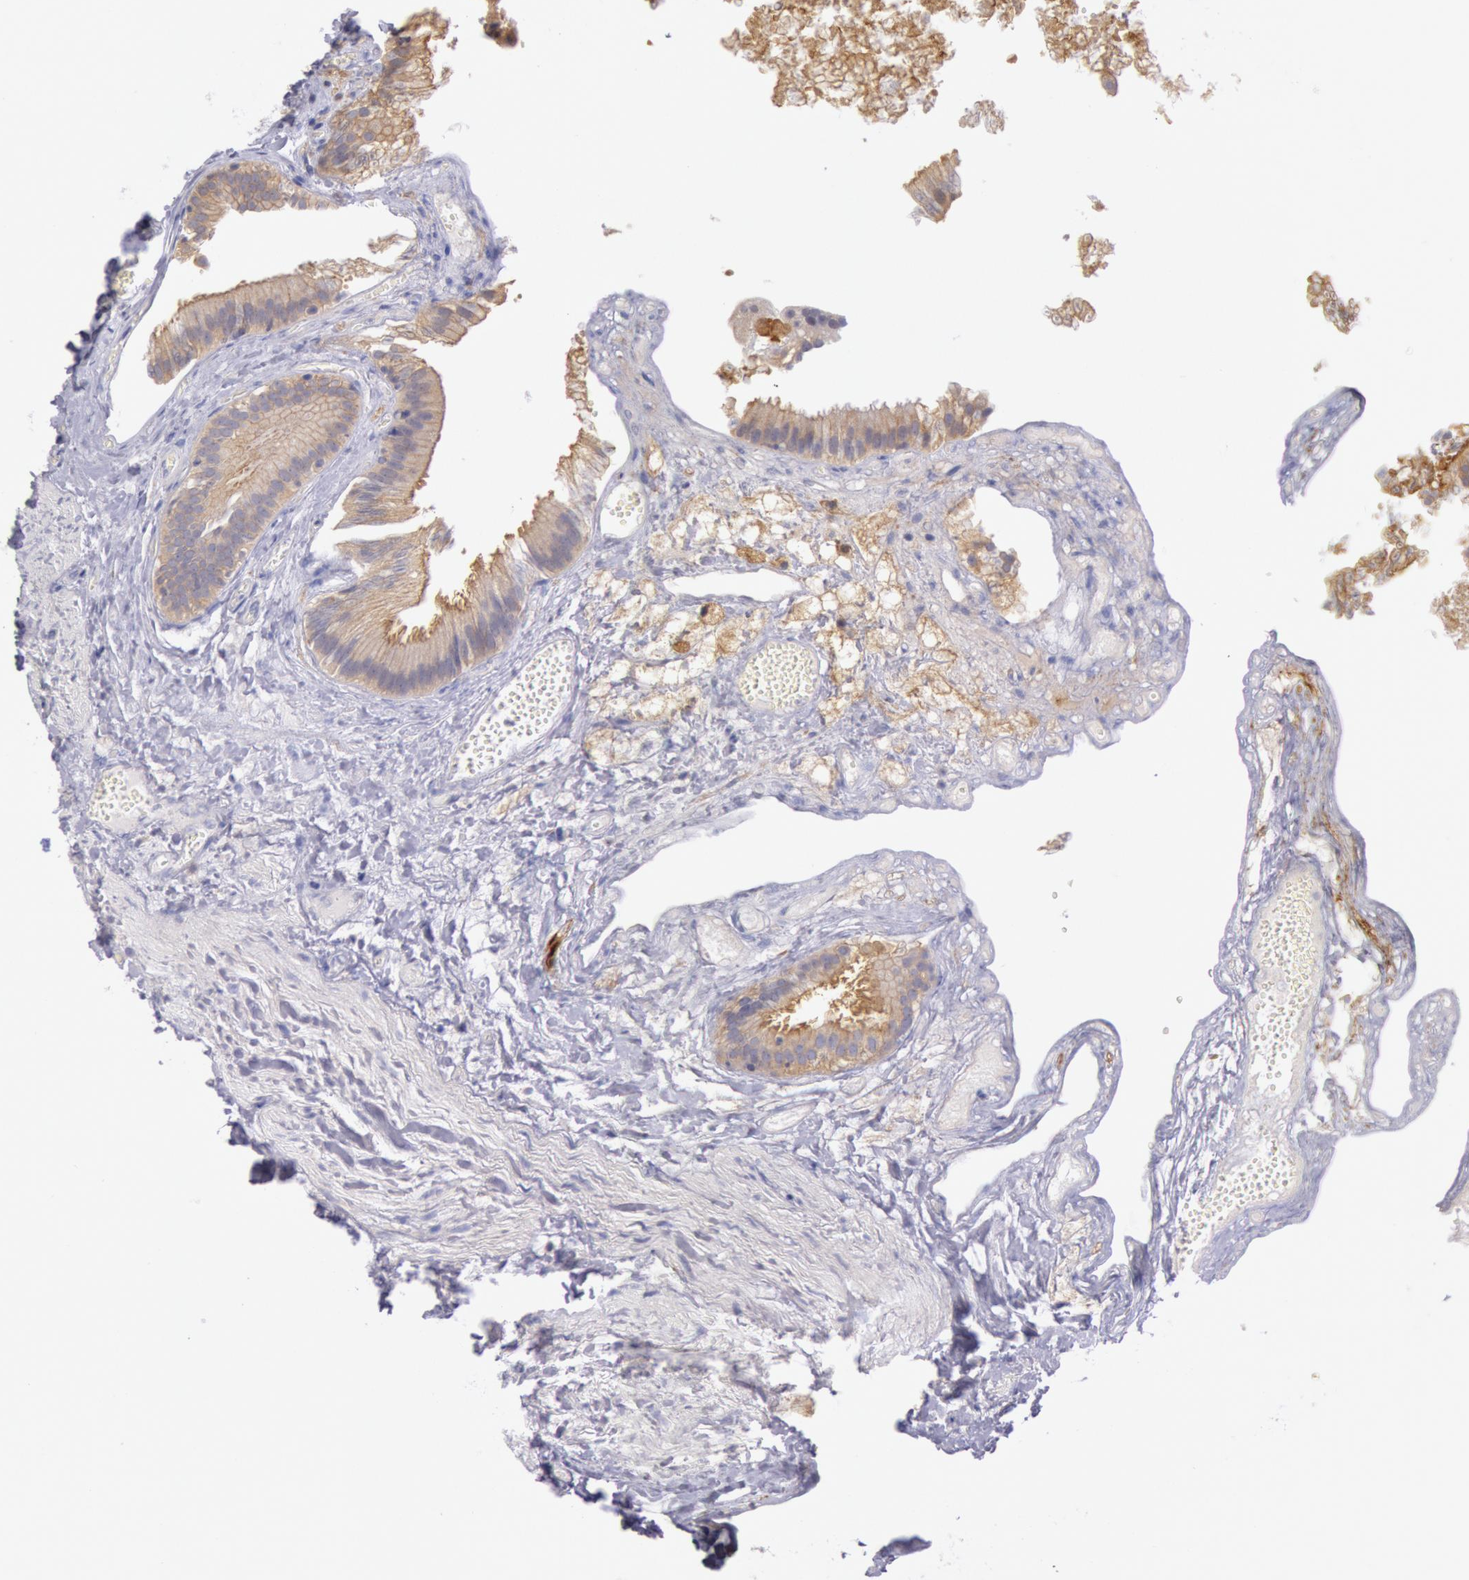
{"staining": {"intensity": "weak", "quantity": ">75%", "location": "cytoplasmic/membranous"}, "tissue": "gallbladder", "cell_type": "Glandular cells", "image_type": "normal", "snomed": [{"axis": "morphology", "description": "Normal tissue, NOS"}, {"axis": "topography", "description": "Gallbladder"}], "caption": "Immunohistochemistry (IHC) photomicrograph of unremarkable gallbladder: gallbladder stained using immunohistochemistry demonstrates low levels of weak protein expression localized specifically in the cytoplasmic/membranous of glandular cells, appearing as a cytoplasmic/membranous brown color.", "gene": "MYO5A", "patient": {"sex": "female", "age": 24}}